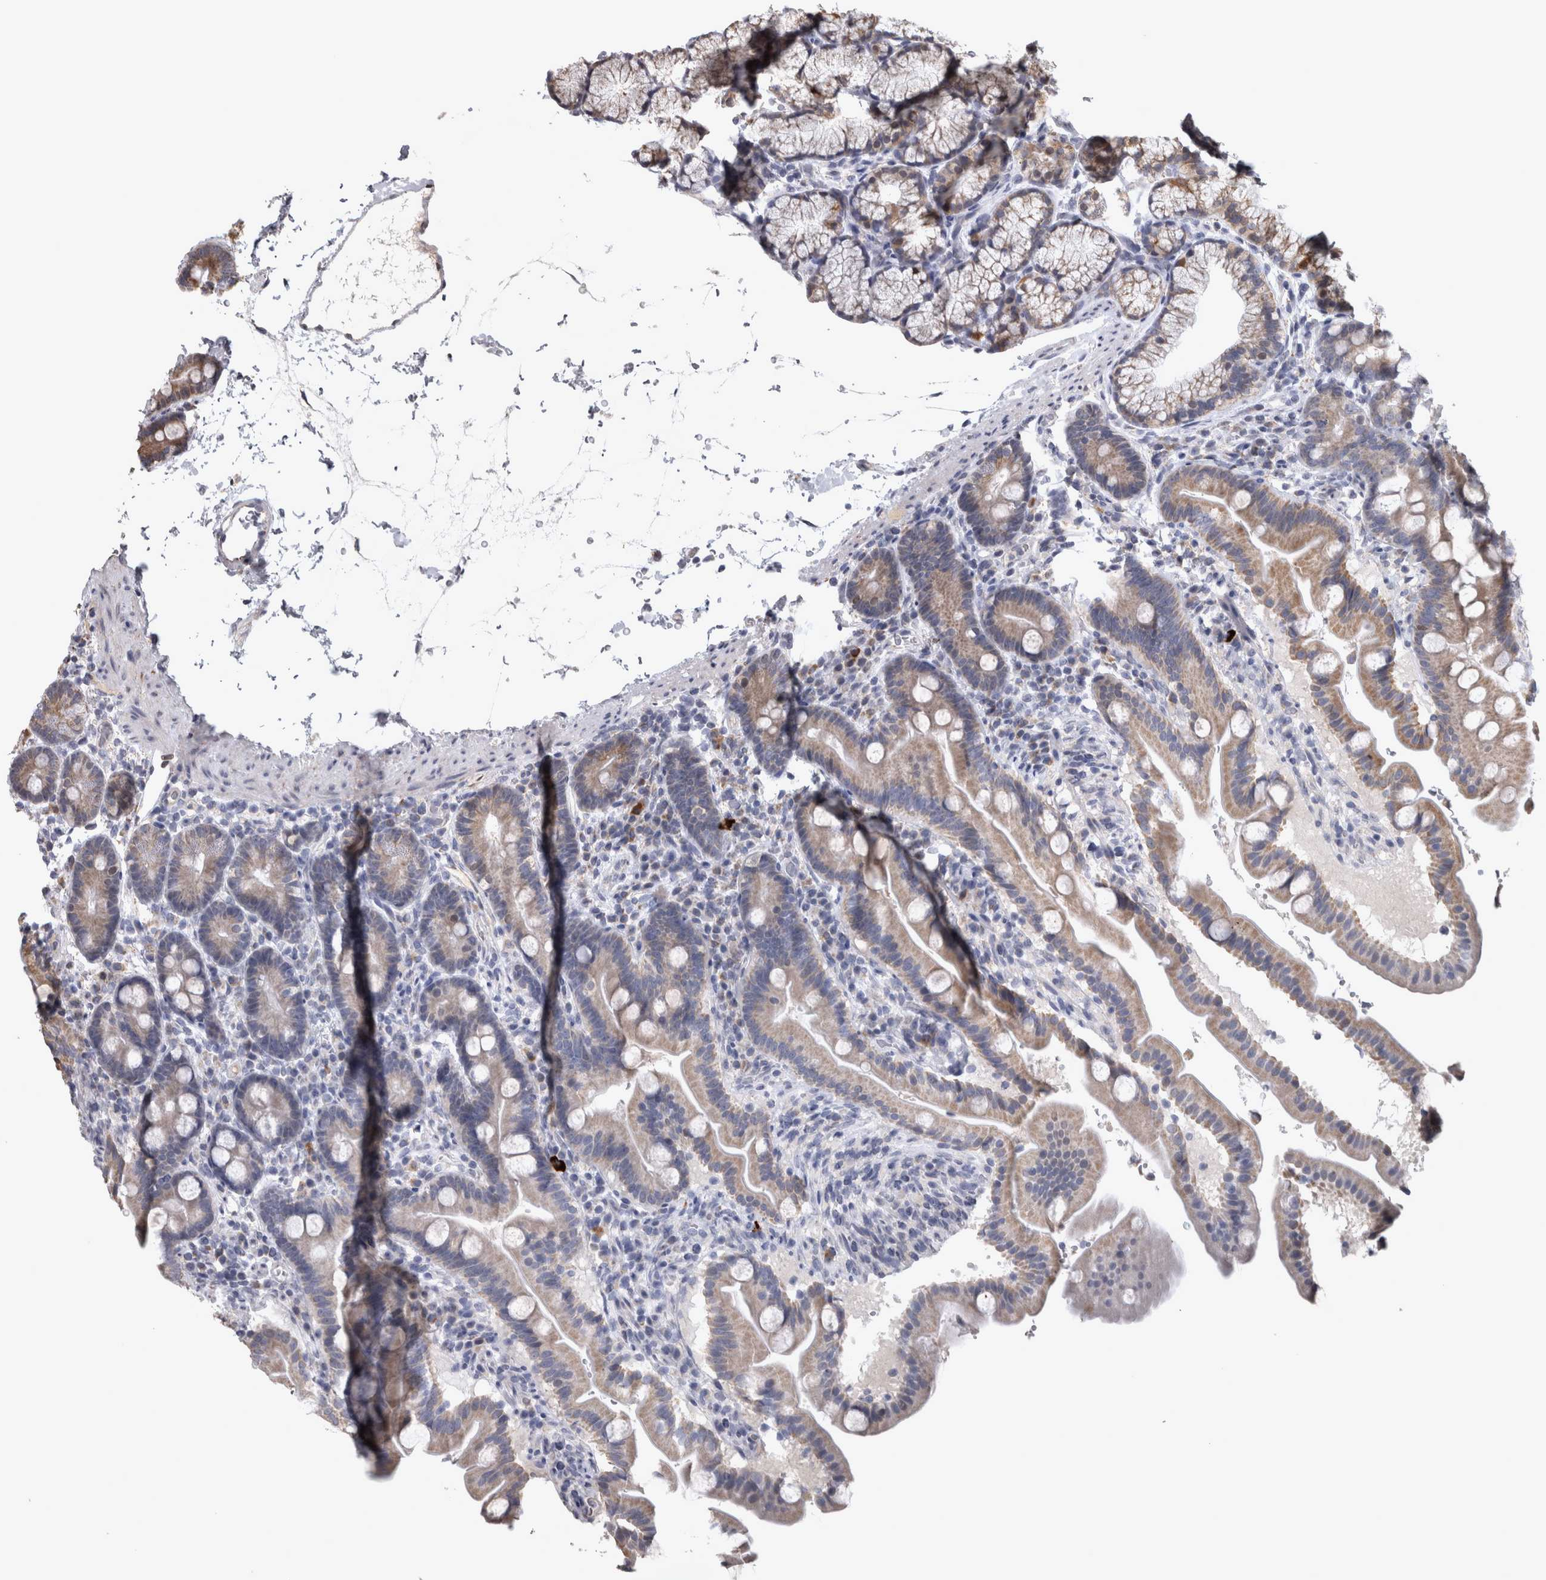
{"staining": {"intensity": "moderate", "quantity": ">75%", "location": "cytoplasmic/membranous"}, "tissue": "duodenum", "cell_type": "Glandular cells", "image_type": "normal", "snomed": [{"axis": "morphology", "description": "Normal tissue, NOS"}, {"axis": "topography", "description": "Duodenum"}], "caption": "Protein staining exhibits moderate cytoplasmic/membranous positivity in approximately >75% of glandular cells in benign duodenum.", "gene": "DBT", "patient": {"sex": "male", "age": 54}}